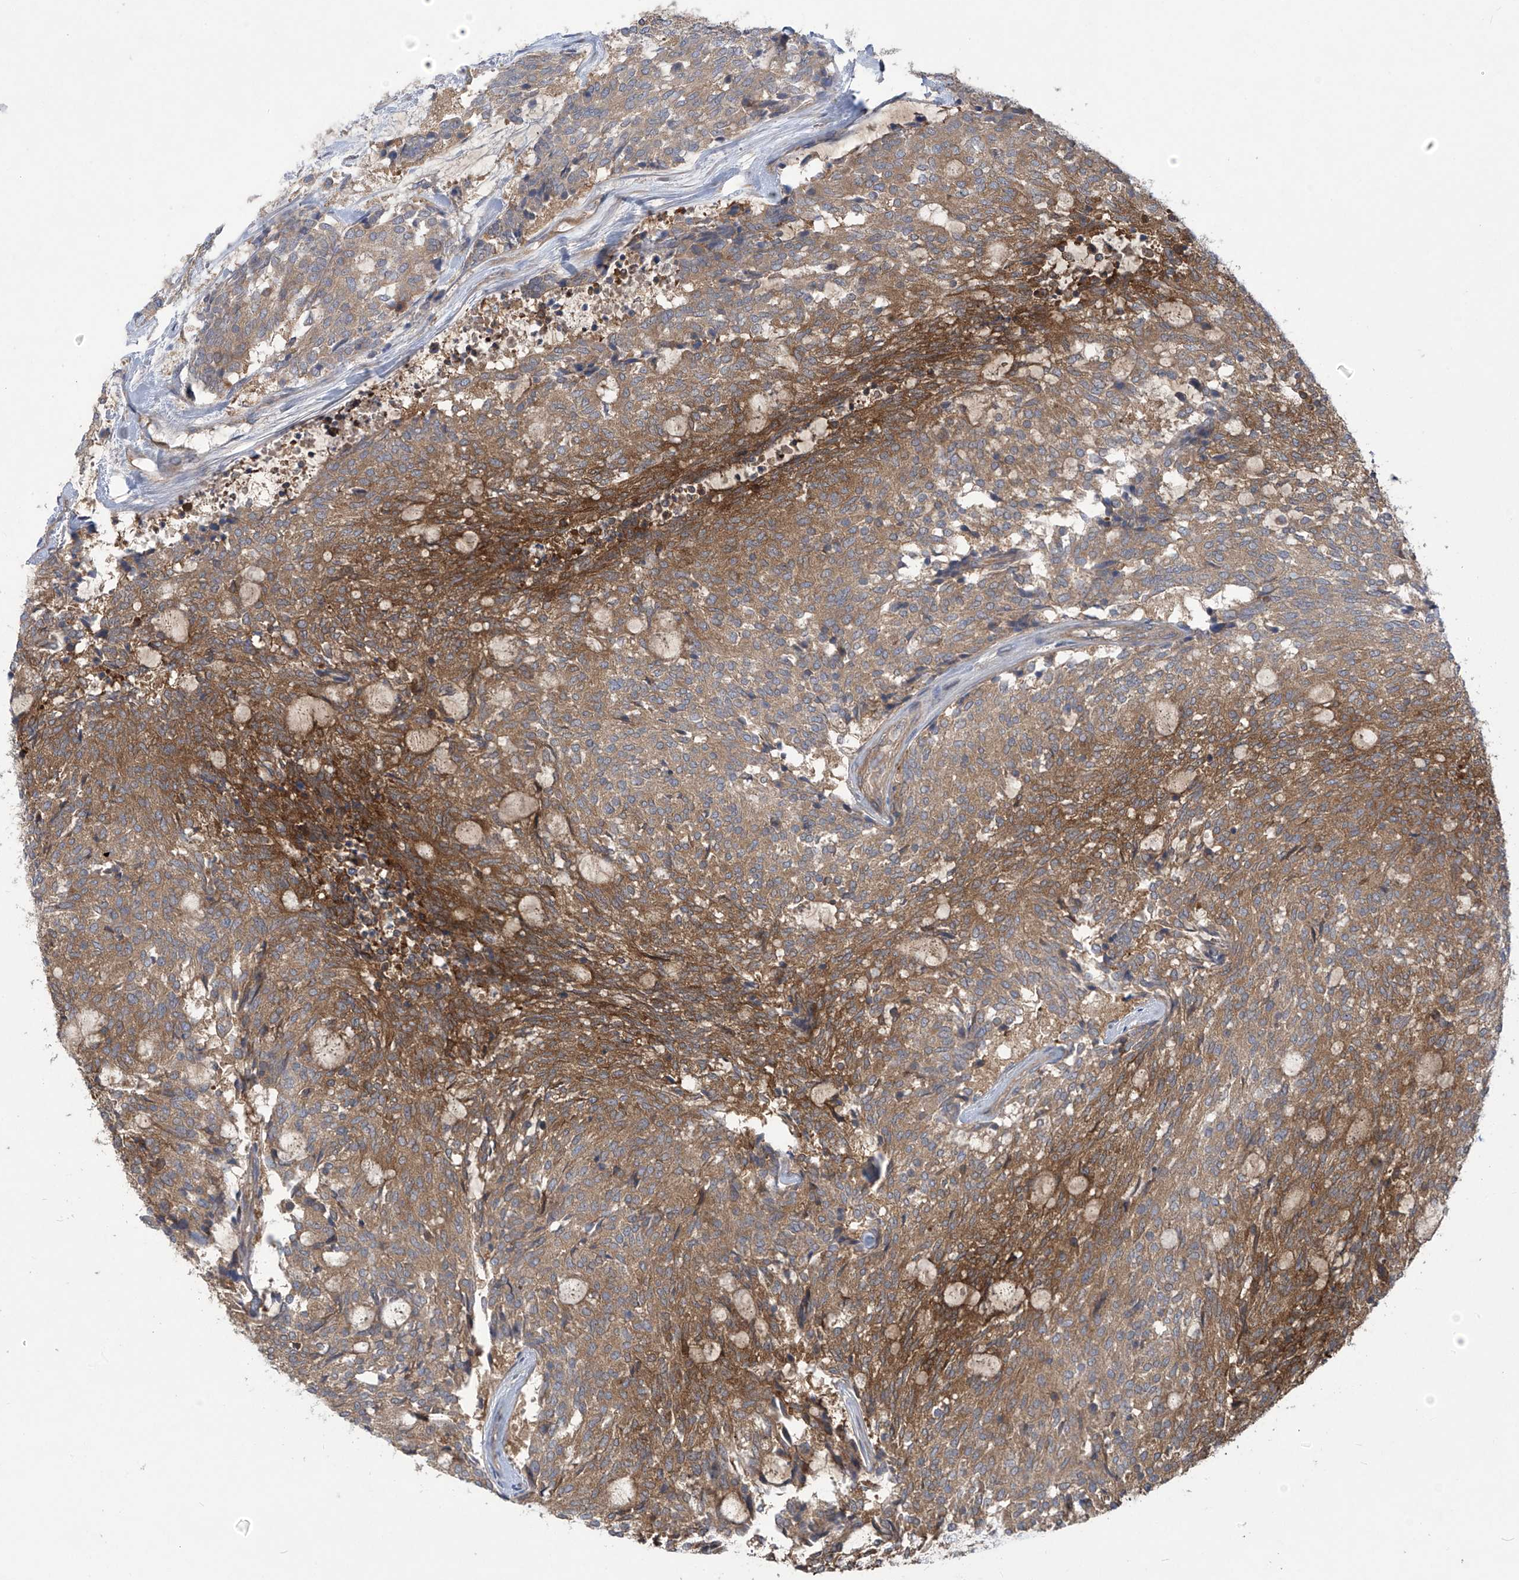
{"staining": {"intensity": "moderate", "quantity": ">75%", "location": "cytoplasmic/membranous"}, "tissue": "carcinoid", "cell_type": "Tumor cells", "image_type": "cancer", "snomed": [{"axis": "morphology", "description": "Carcinoid, malignant, NOS"}, {"axis": "topography", "description": "Pancreas"}], "caption": "This micrograph demonstrates immunohistochemistry staining of carcinoid (malignant), with medium moderate cytoplasmic/membranous expression in approximately >75% of tumor cells.", "gene": "ADI1", "patient": {"sex": "female", "age": 54}}